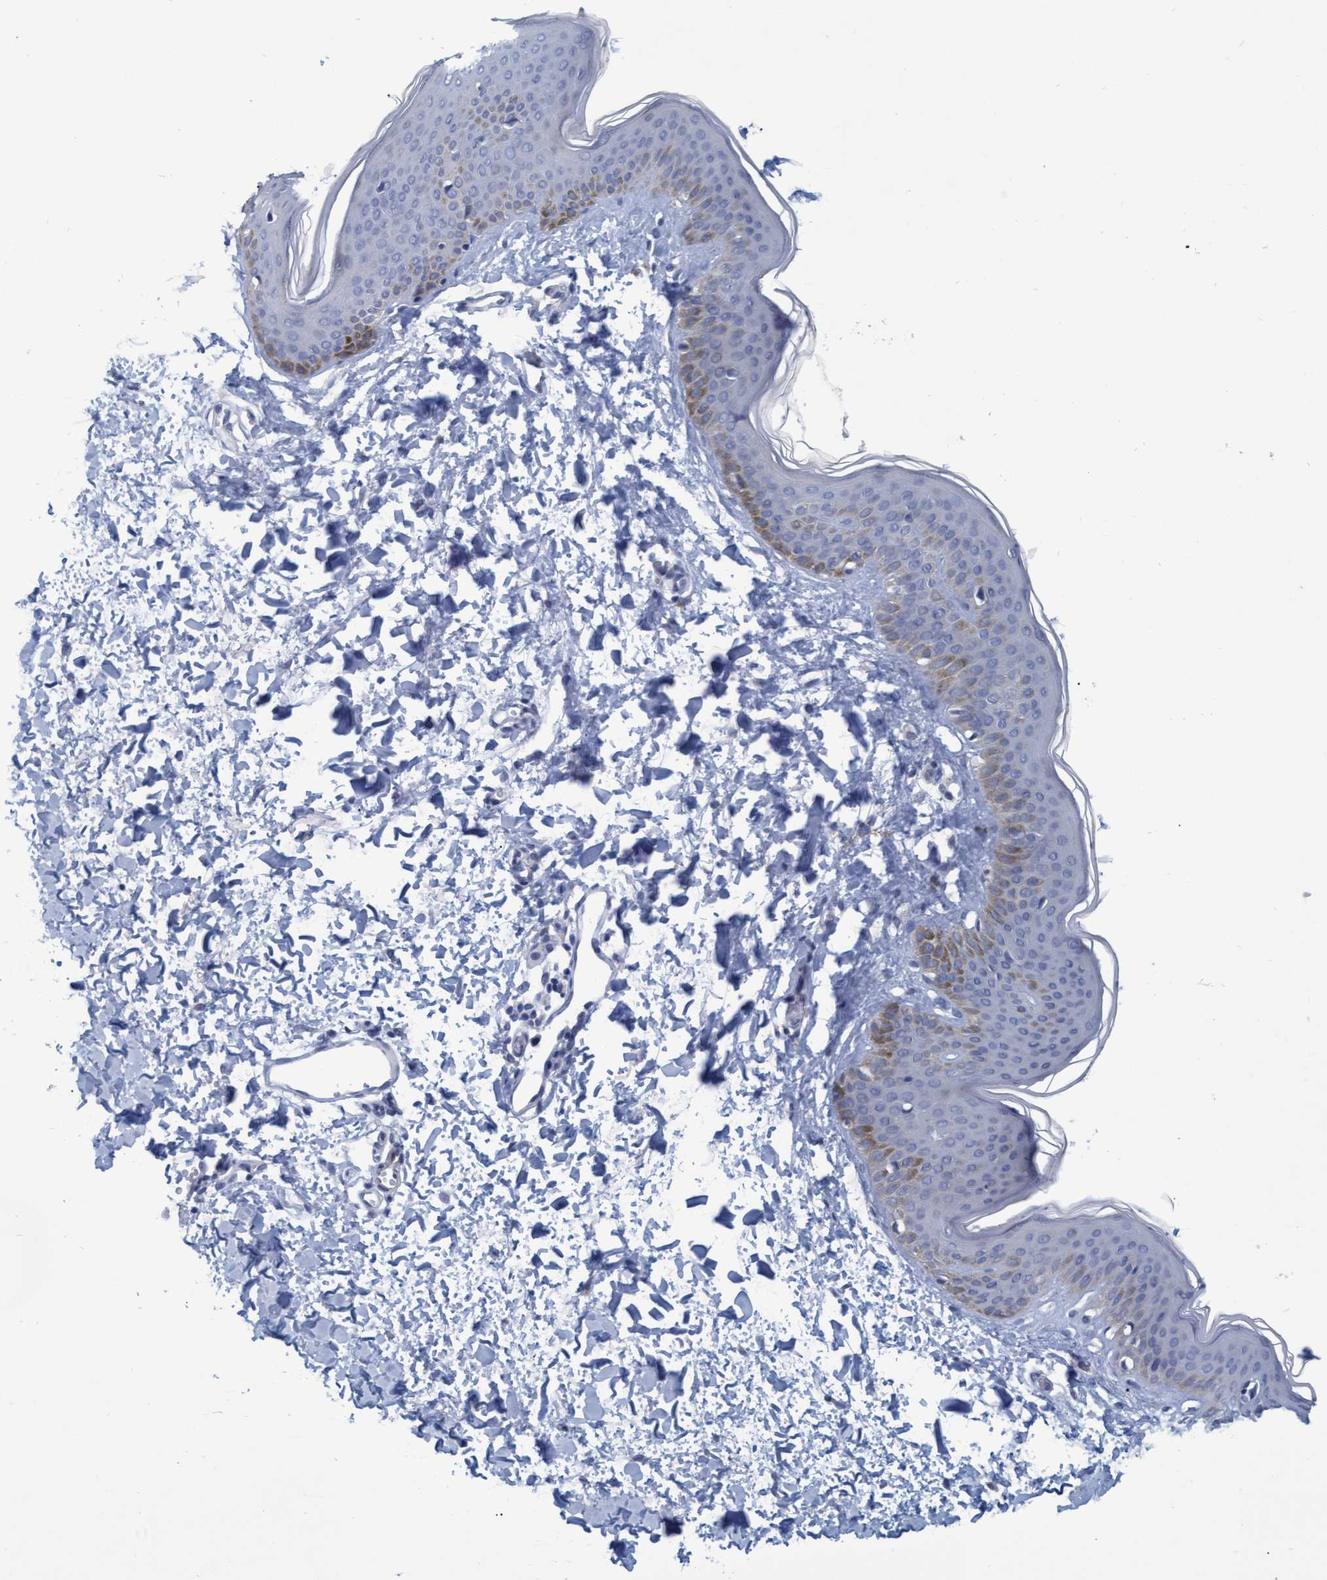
{"staining": {"intensity": "negative", "quantity": "none", "location": "none"}, "tissue": "skin", "cell_type": "Fibroblasts", "image_type": "normal", "snomed": [{"axis": "morphology", "description": "Normal tissue, NOS"}, {"axis": "topography", "description": "Skin"}], "caption": "IHC histopathology image of normal human skin stained for a protein (brown), which demonstrates no staining in fibroblasts. (Immunohistochemistry, brightfield microscopy, high magnification).", "gene": "SSTR3", "patient": {"sex": "female", "age": 17}}